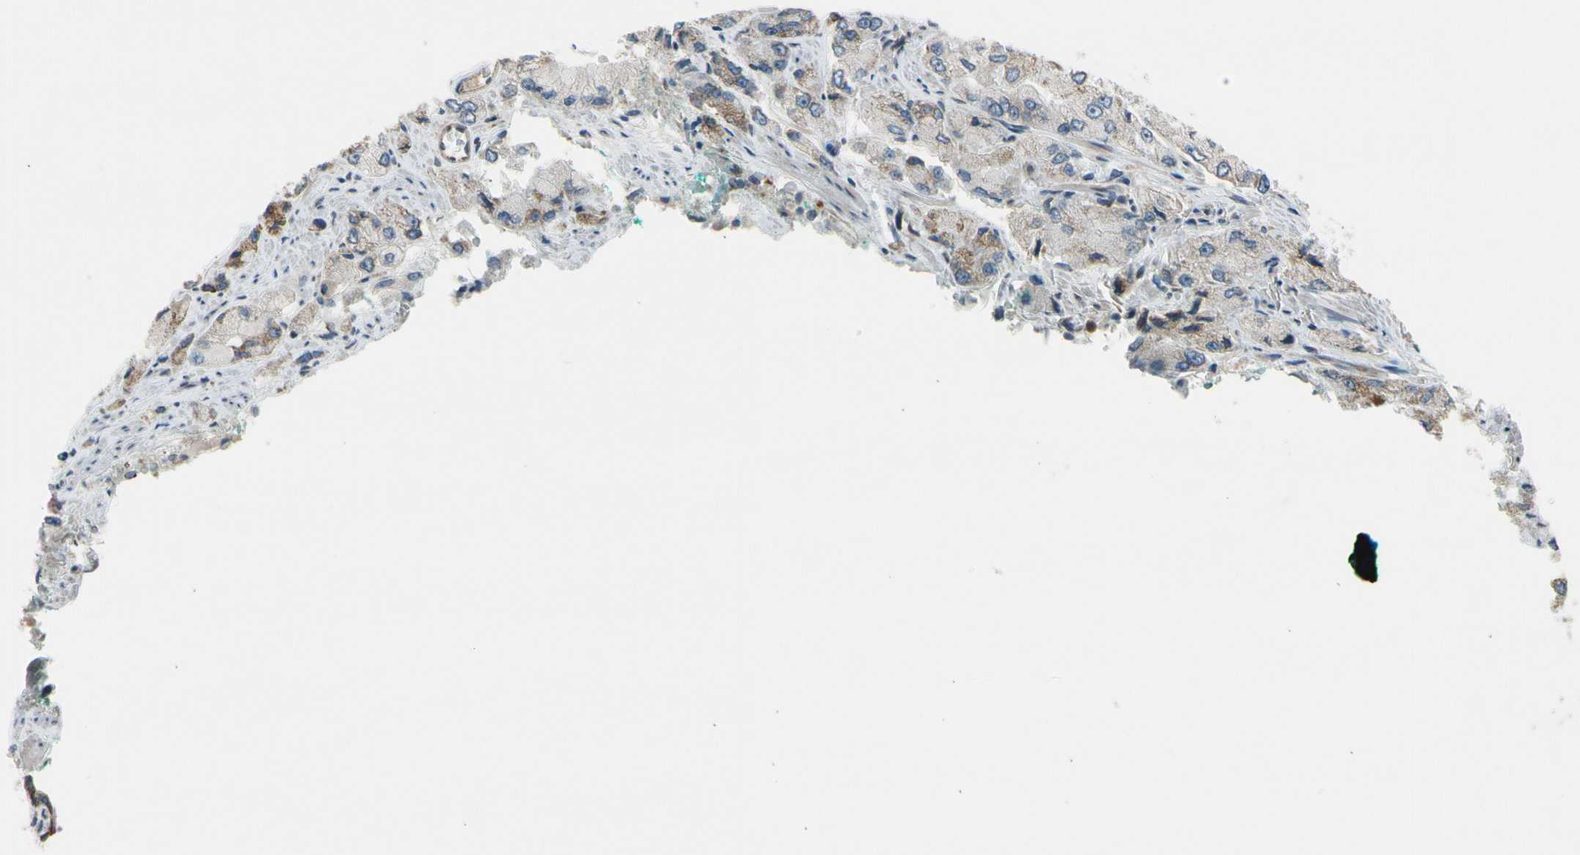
{"staining": {"intensity": "weak", "quantity": "25%-75%", "location": "cytoplasmic/membranous"}, "tissue": "prostate cancer", "cell_type": "Tumor cells", "image_type": "cancer", "snomed": [{"axis": "morphology", "description": "Adenocarcinoma, High grade"}, {"axis": "topography", "description": "Prostate"}], "caption": "Human prostate high-grade adenocarcinoma stained for a protein (brown) shows weak cytoplasmic/membranous positive staining in approximately 25%-75% of tumor cells.", "gene": "NPHP3", "patient": {"sex": "male", "age": 58}}